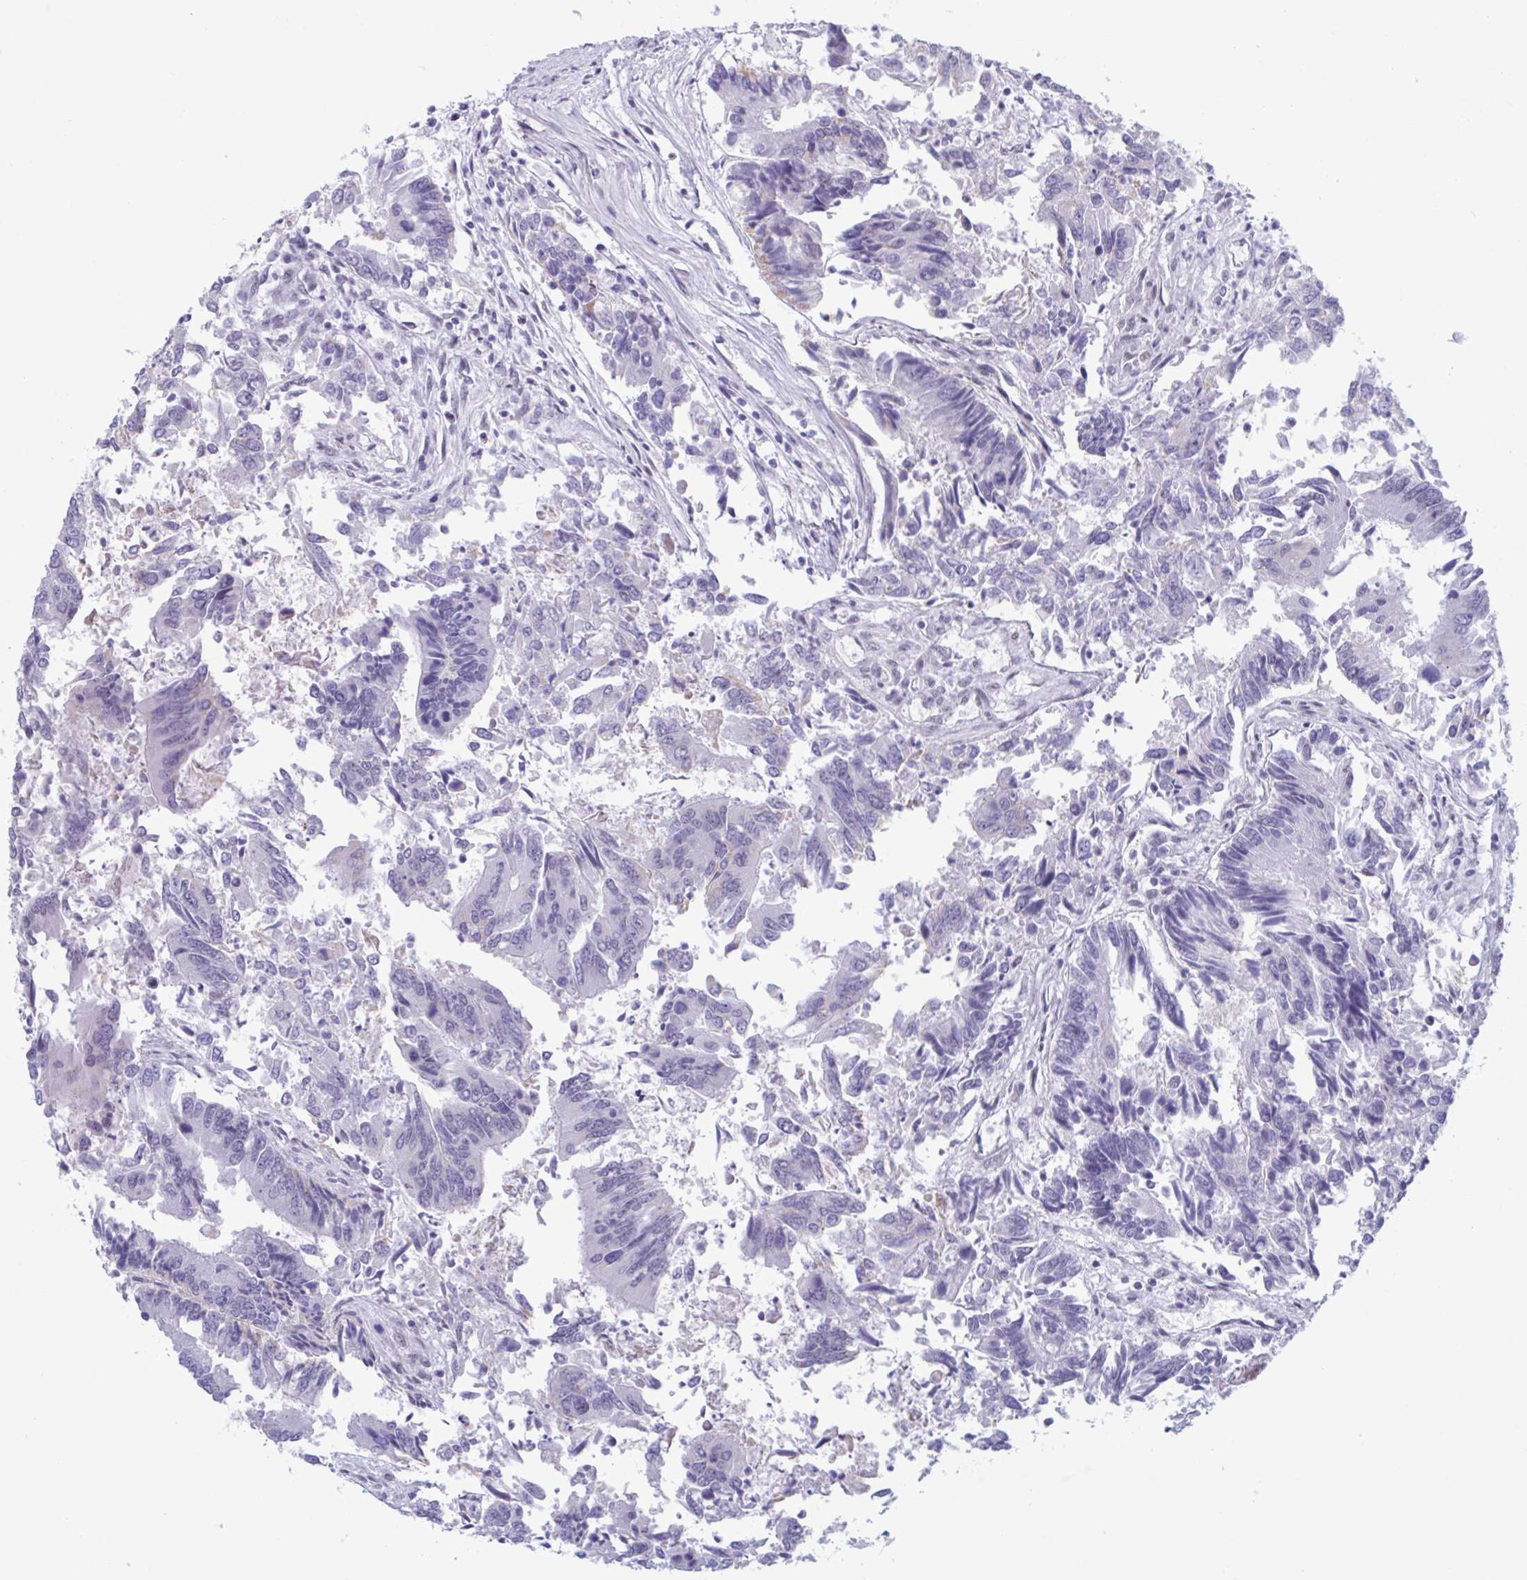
{"staining": {"intensity": "negative", "quantity": "none", "location": "none"}, "tissue": "colorectal cancer", "cell_type": "Tumor cells", "image_type": "cancer", "snomed": [{"axis": "morphology", "description": "Adenocarcinoma, NOS"}, {"axis": "topography", "description": "Colon"}], "caption": "Immunohistochemistry (IHC) micrograph of colorectal cancer (adenocarcinoma) stained for a protein (brown), which exhibits no expression in tumor cells. (DAB IHC, high magnification).", "gene": "MSMB", "patient": {"sex": "female", "age": 67}}